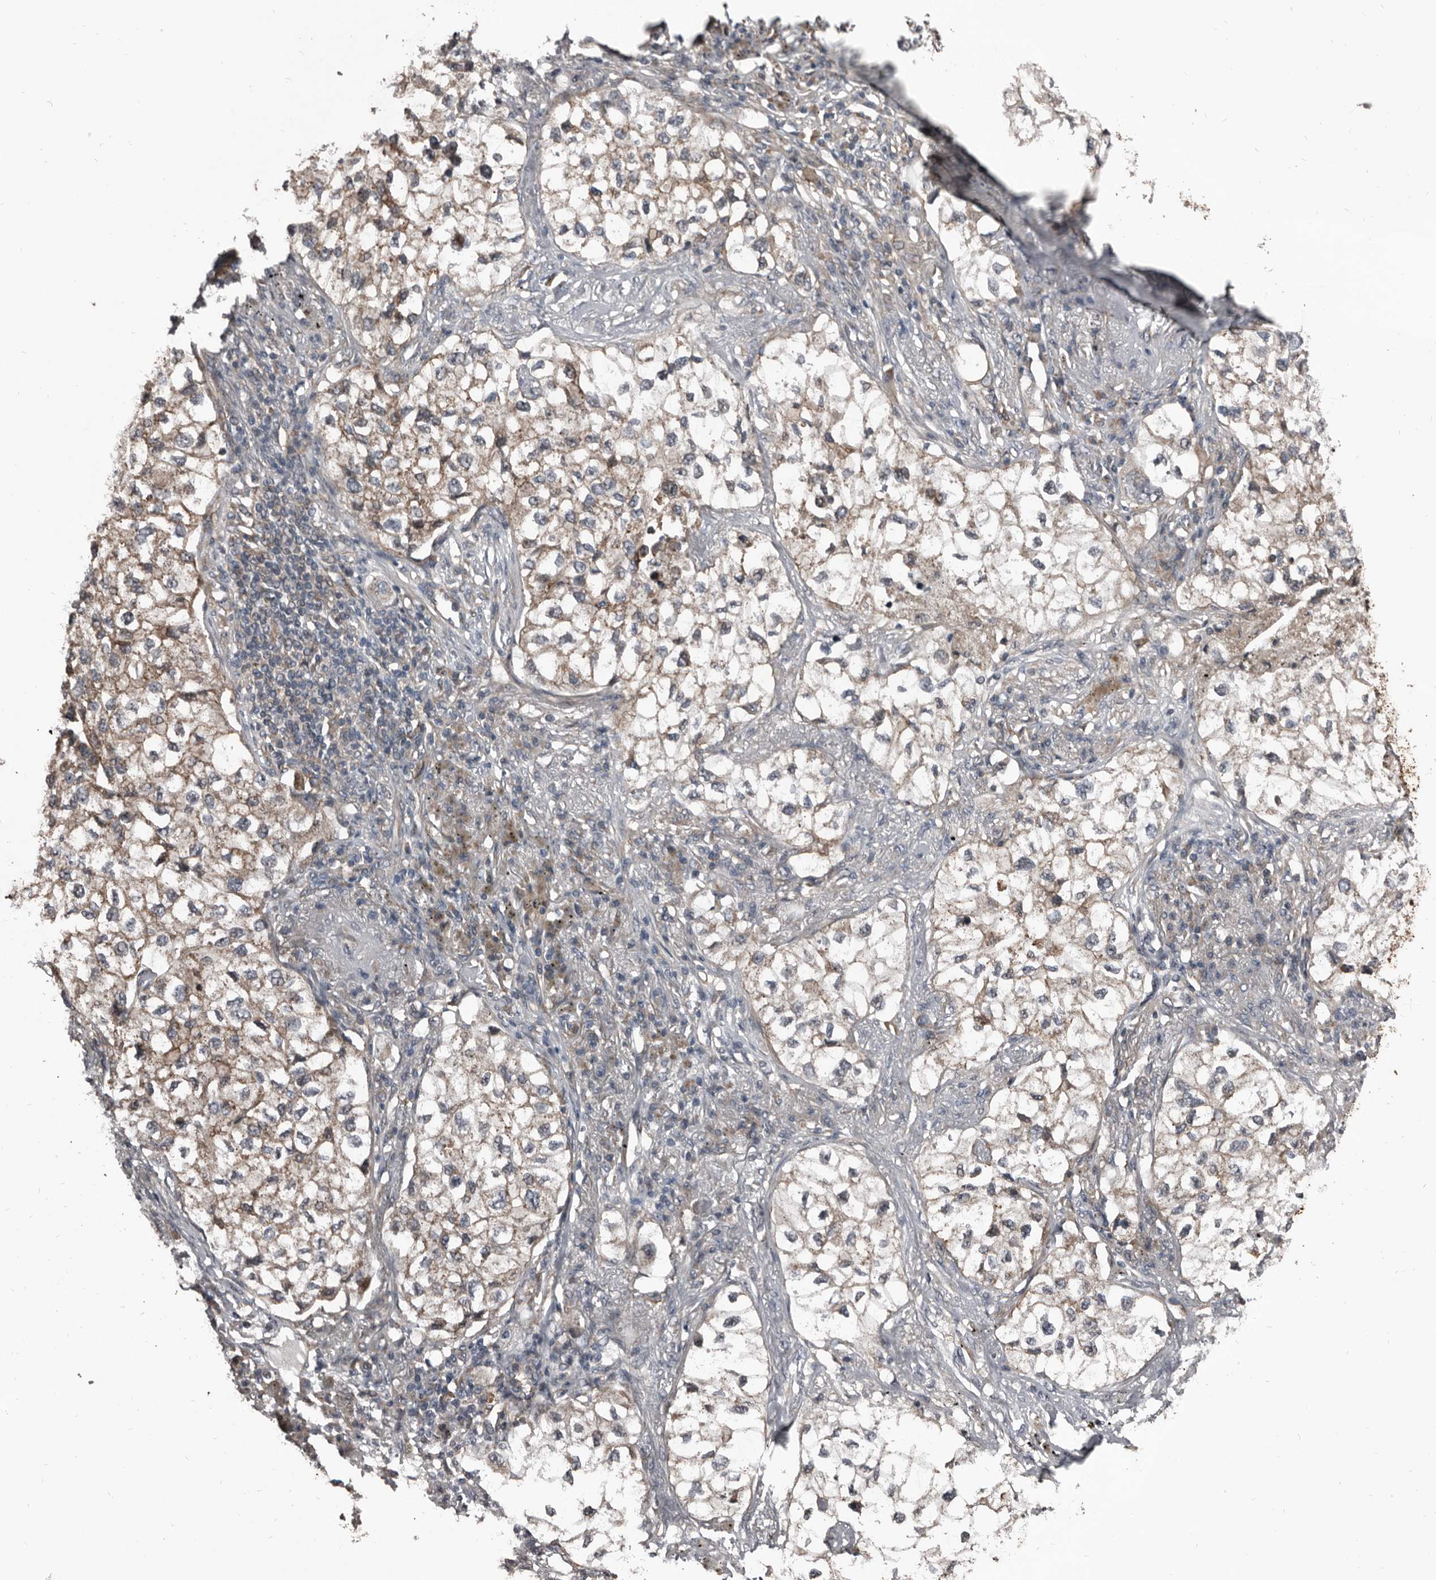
{"staining": {"intensity": "weak", "quantity": ">75%", "location": "cytoplasmic/membranous"}, "tissue": "lung cancer", "cell_type": "Tumor cells", "image_type": "cancer", "snomed": [{"axis": "morphology", "description": "Adenocarcinoma, NOS"}, {"axis": "topography", "description": "Lung"}], "caption": "Adenocarcinoma (lung) stained with DAB immunohistochemistry demonstrates low levels of weak cytoplasmic/membranous staining in about >75% of tumor cells.", "gene": "DHPS", "patient": {"sex": "male", "age": 63}}